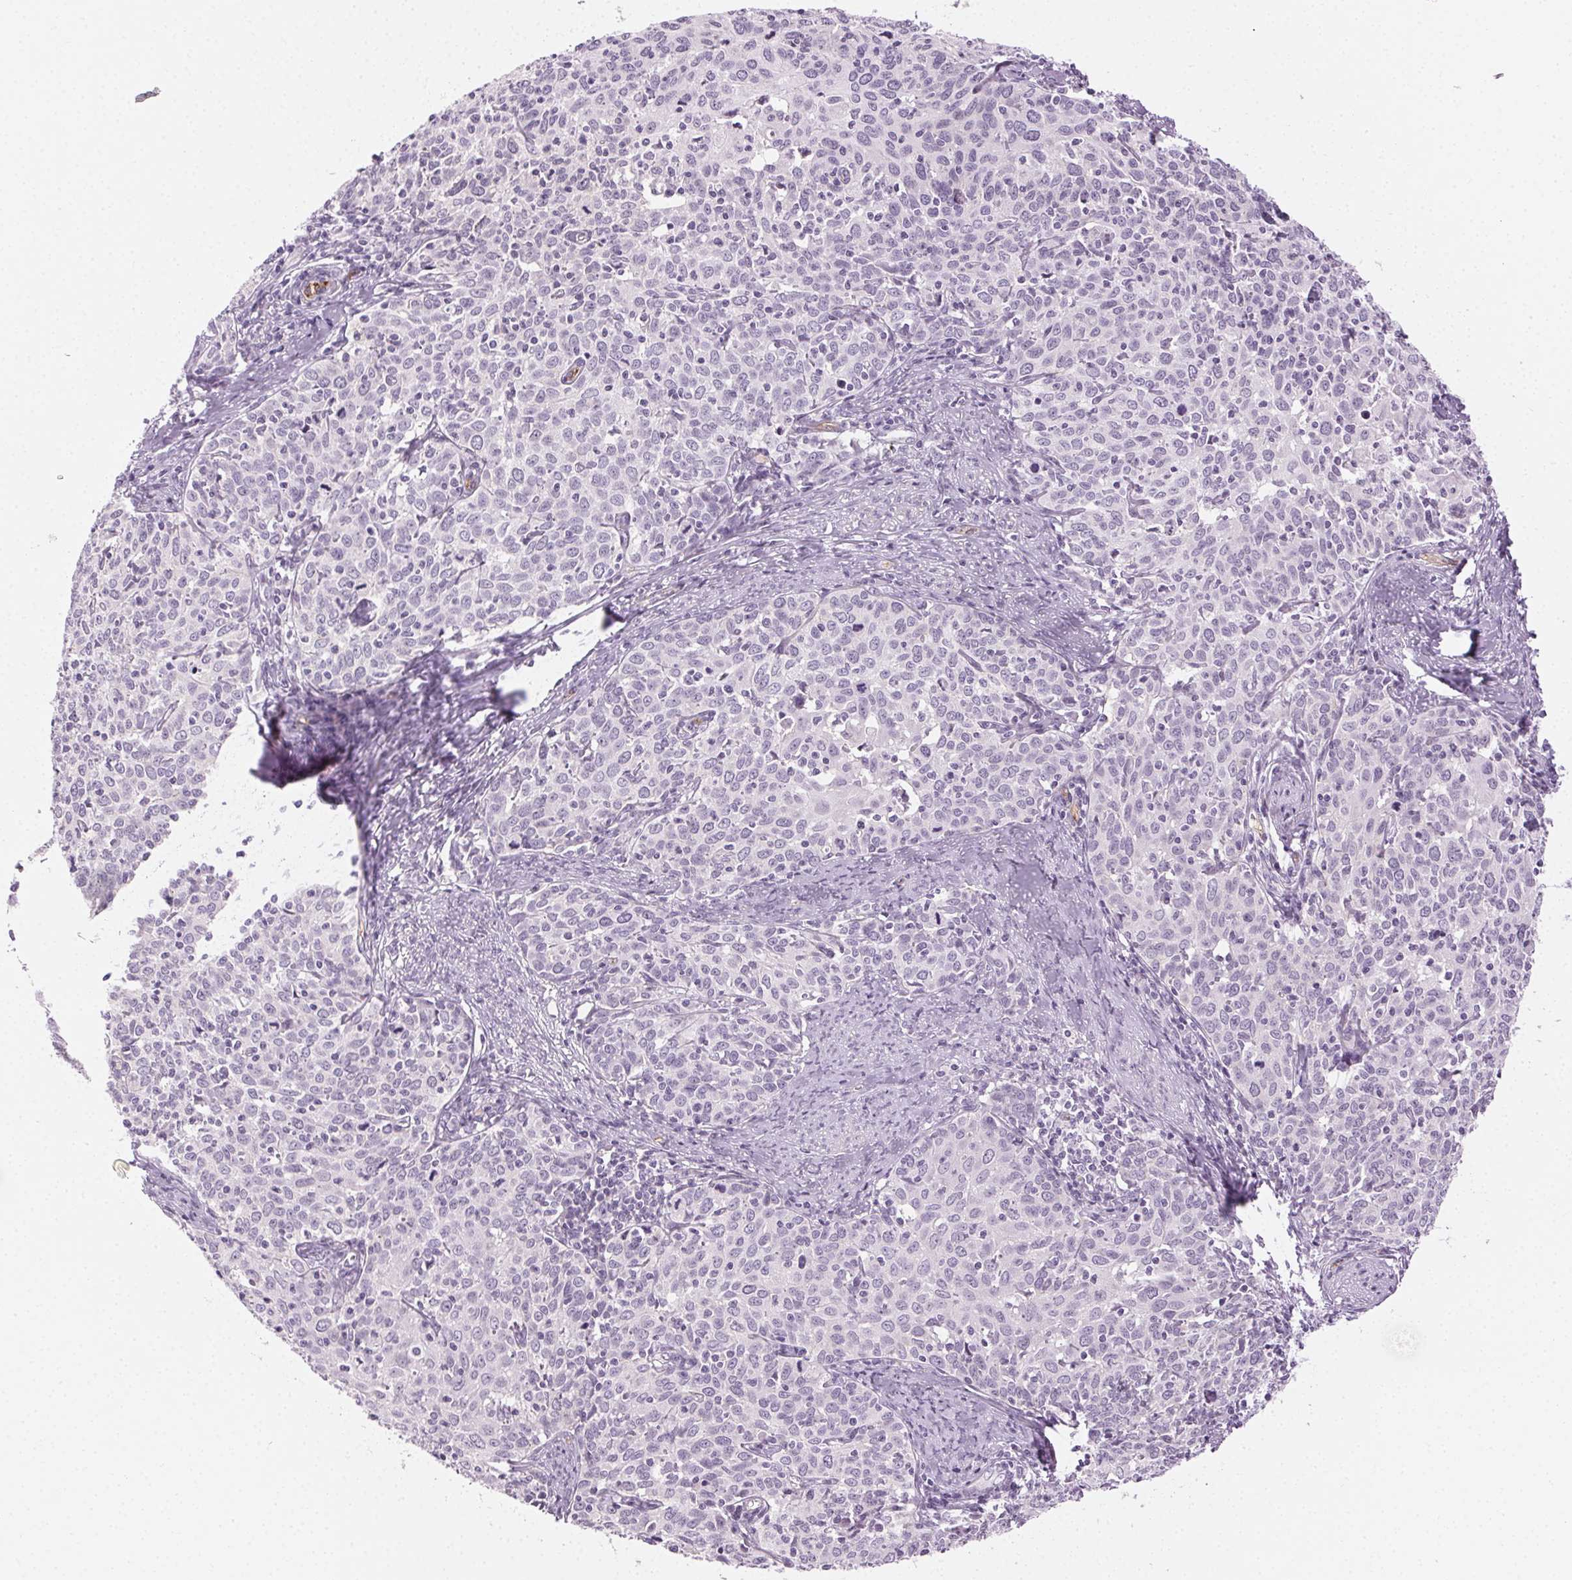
{"staining": {"intensity": "negative", "quantity": "none", "location": "none"}, "tissue": "cervical cancer", "cell_type": "Tumor cells", "image_type": "cancer", "snomed": [{"axis": "morphology", "description": "Squamous cell carcinoma, NOS"}, {"axis": "topography", "description": "Cervix"}], "caption": "This image is of cervical cancer (squamous cell carcinoma) stained with immunohistochemistry to label a protein in brown with the nuclei are counter-stained blue. There is no expression in tumor cells.", "gene": "AIF1L", "patient": {"sex": "female", "age": 62}}